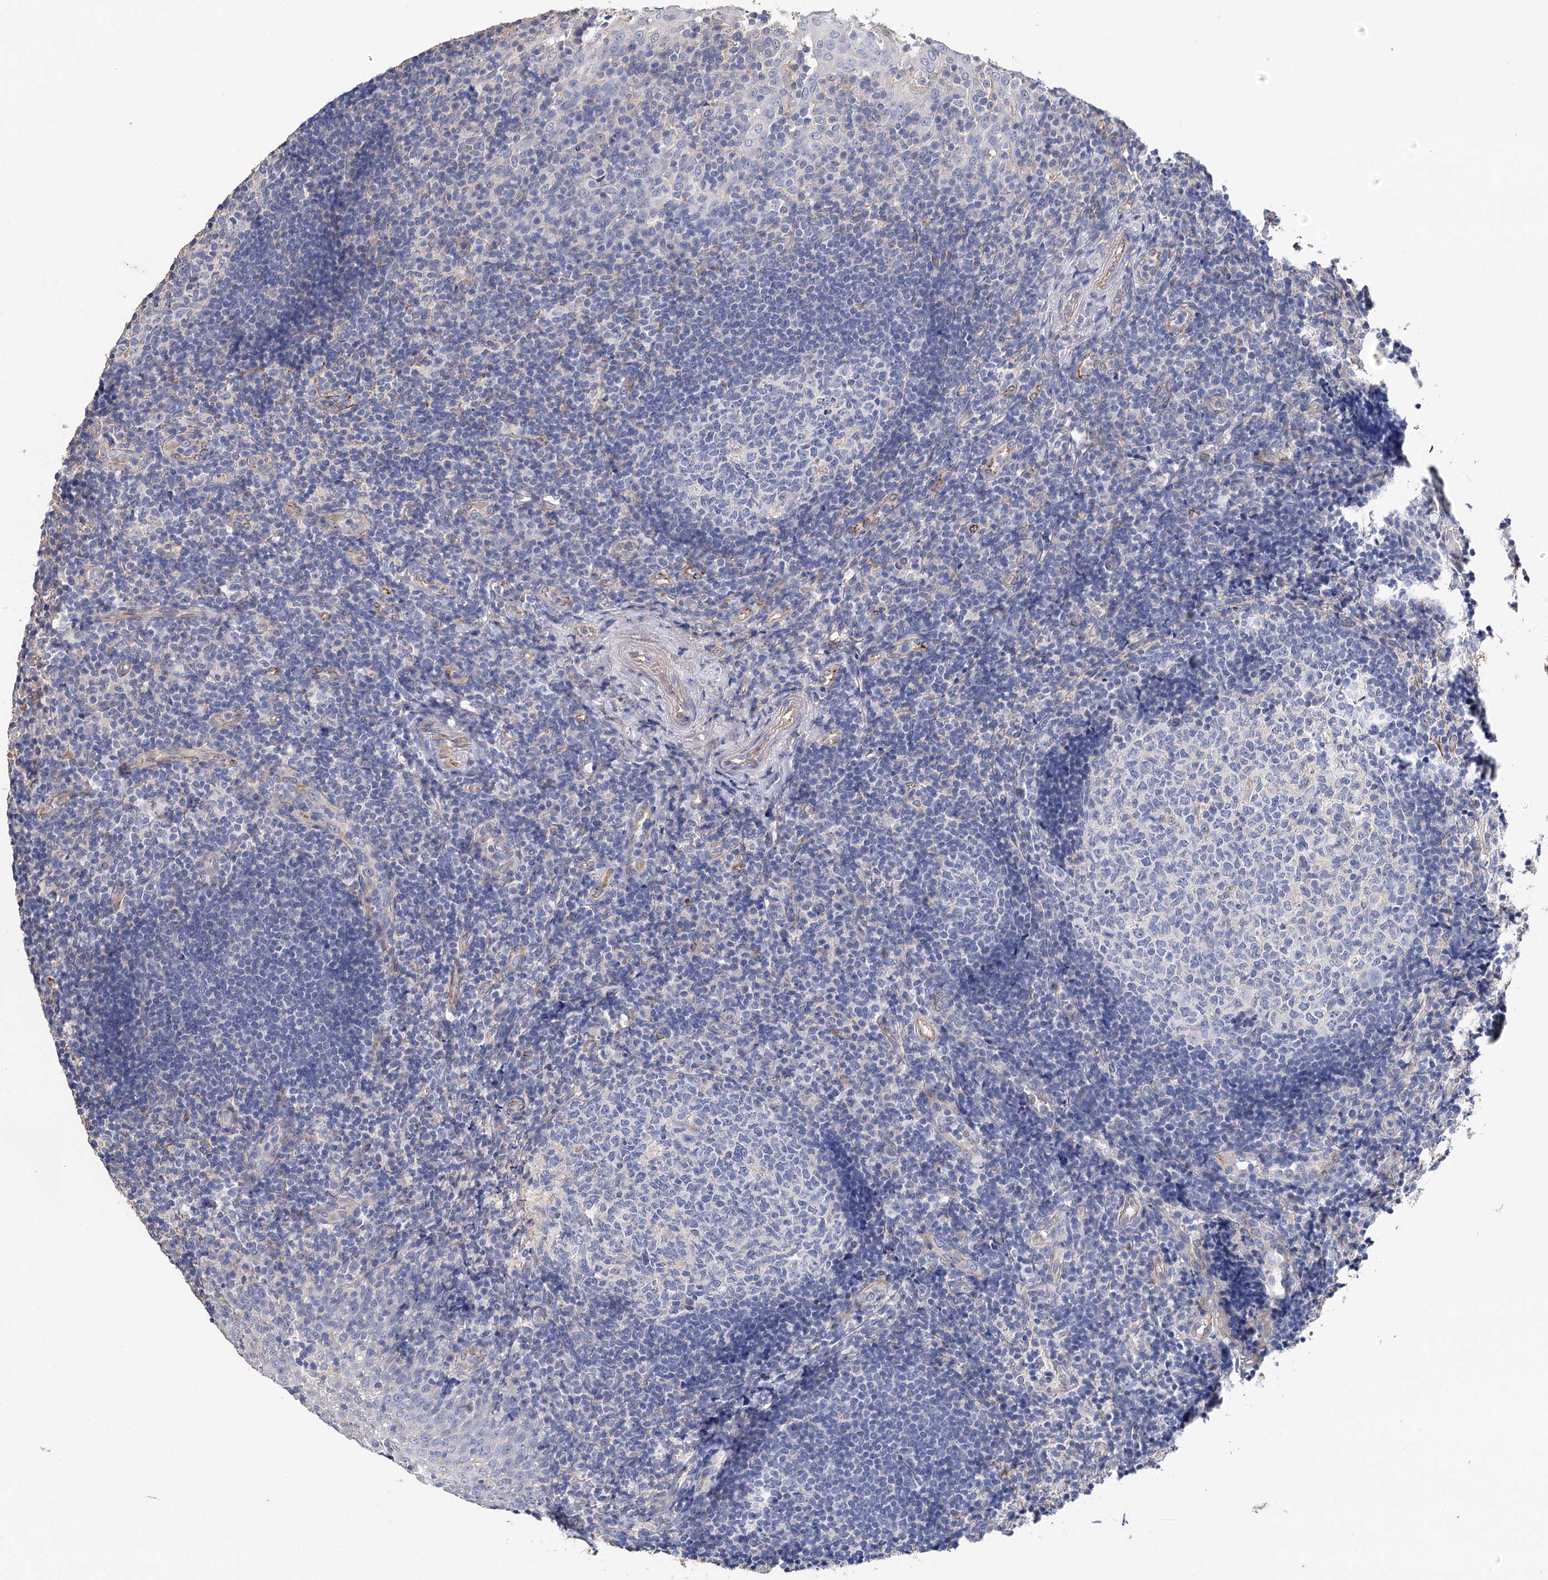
{"staining": {"intensity": "negative", "quantity": "none", "location": "none"}, "tissue": "tonsil", "cell_type": "Germinal center cells", "image_type": "normal", "snomed": [{"axis": "morphology", "description": "Normal tissue, NOS"}, {"axis": "topography", "description": "Tonsil"}], "caption": "Histopathology image shows no protein staining in germinal center cells of benign tonsil. (Immunohistochemistry (ihc), brightfield microscopy, high magnification).", "gene": "EPYC", "patient": {"sex": "female", "age": 40}}